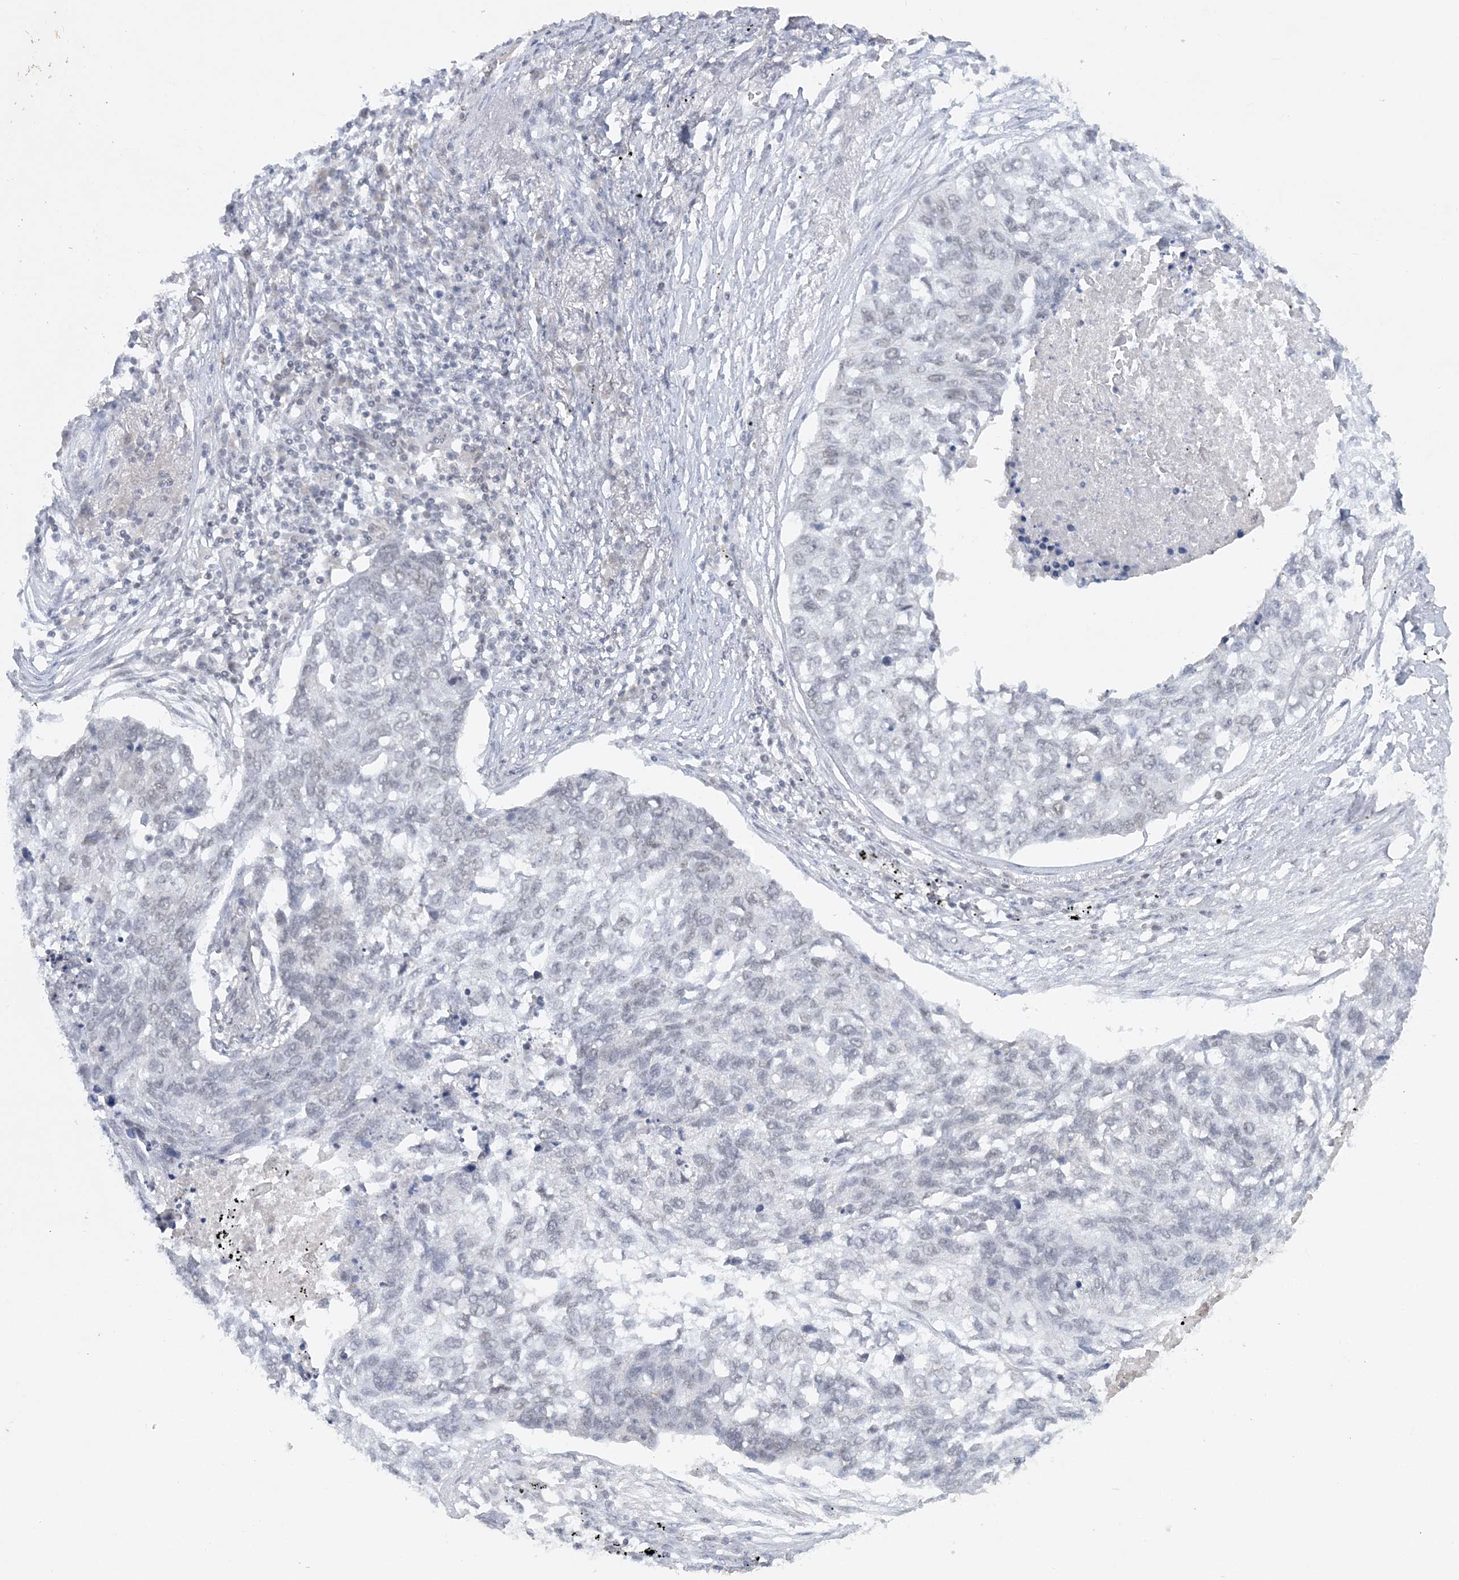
{"staining": {"intensity": "negative", "quantity": "none", "location": "none"}, "tissue": "lung cancer", "cell_type": "Tumor cells", "image_type": "cancer", "snomed": [{"axis": "morphology", "description": "Squamous cell carcinoma, NOS"}, {"axis": "topography", "description": "Lung"}], "caption": "Immunohistochemistry of human squamous cell carcinoma (lung) displays no staining in tumor cells. (DAB immunohistochemistry, high magnification).", "gene": "KMT2D", "patient": {"sex": "female", "age": 63}}